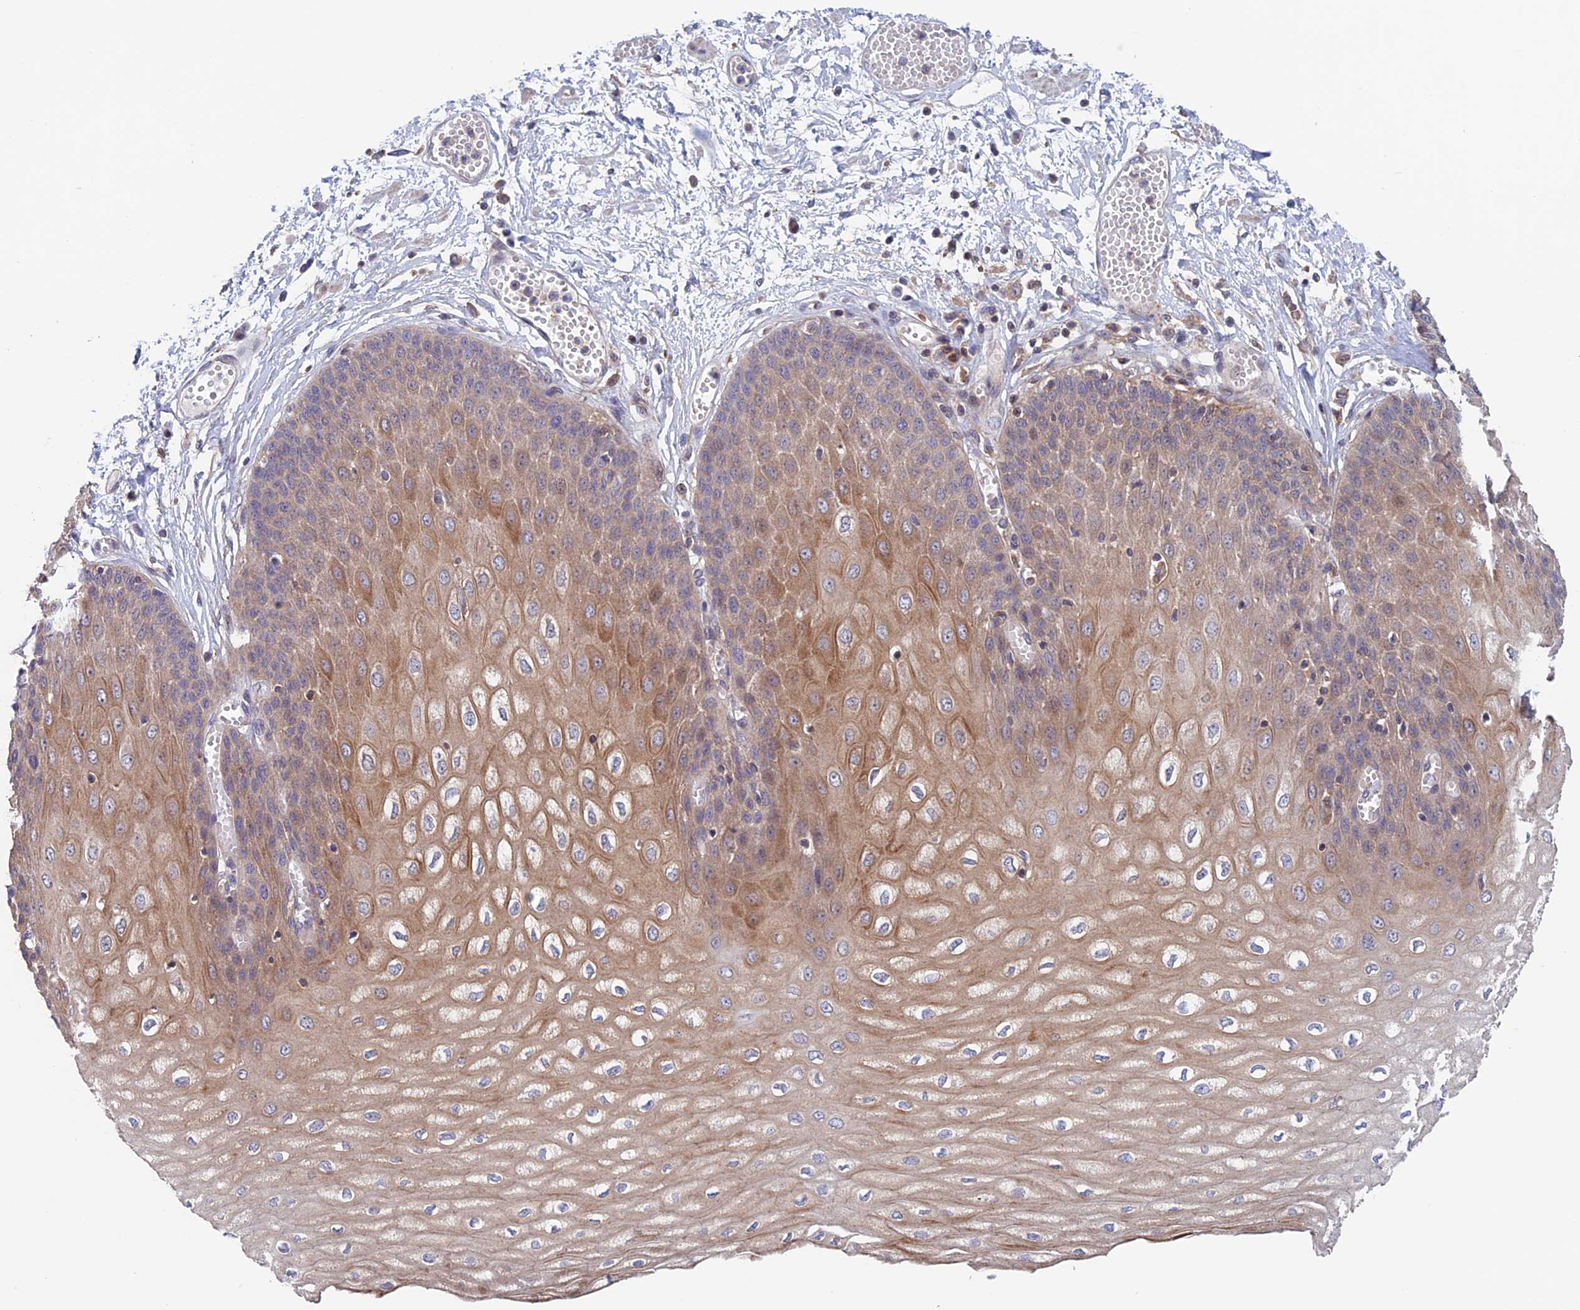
{"staining": {"intensity": "moderate", "quantity": "25%-75%", "location": "cytoplasmic/membranous"}, "tissue": "esophagus", "cell_type": "Squamous epithelial cells", "image_type": "normal", "snomed": [{"axis": "morphology", "description": "Normal tissue, NOS"}, {"axis": "topography", "description": "Esophagus"}], "caption": "IHC (DAB (3,3'-diaminobenzidine)) staining of unremarkable human esophagus exhibits moderate cytoplasmic/membranous protein expression in about 25%-75% of squamous epithelial cells.", "gene": "NUDT16L1", "patient": {"sex": "male", "age": 60}}